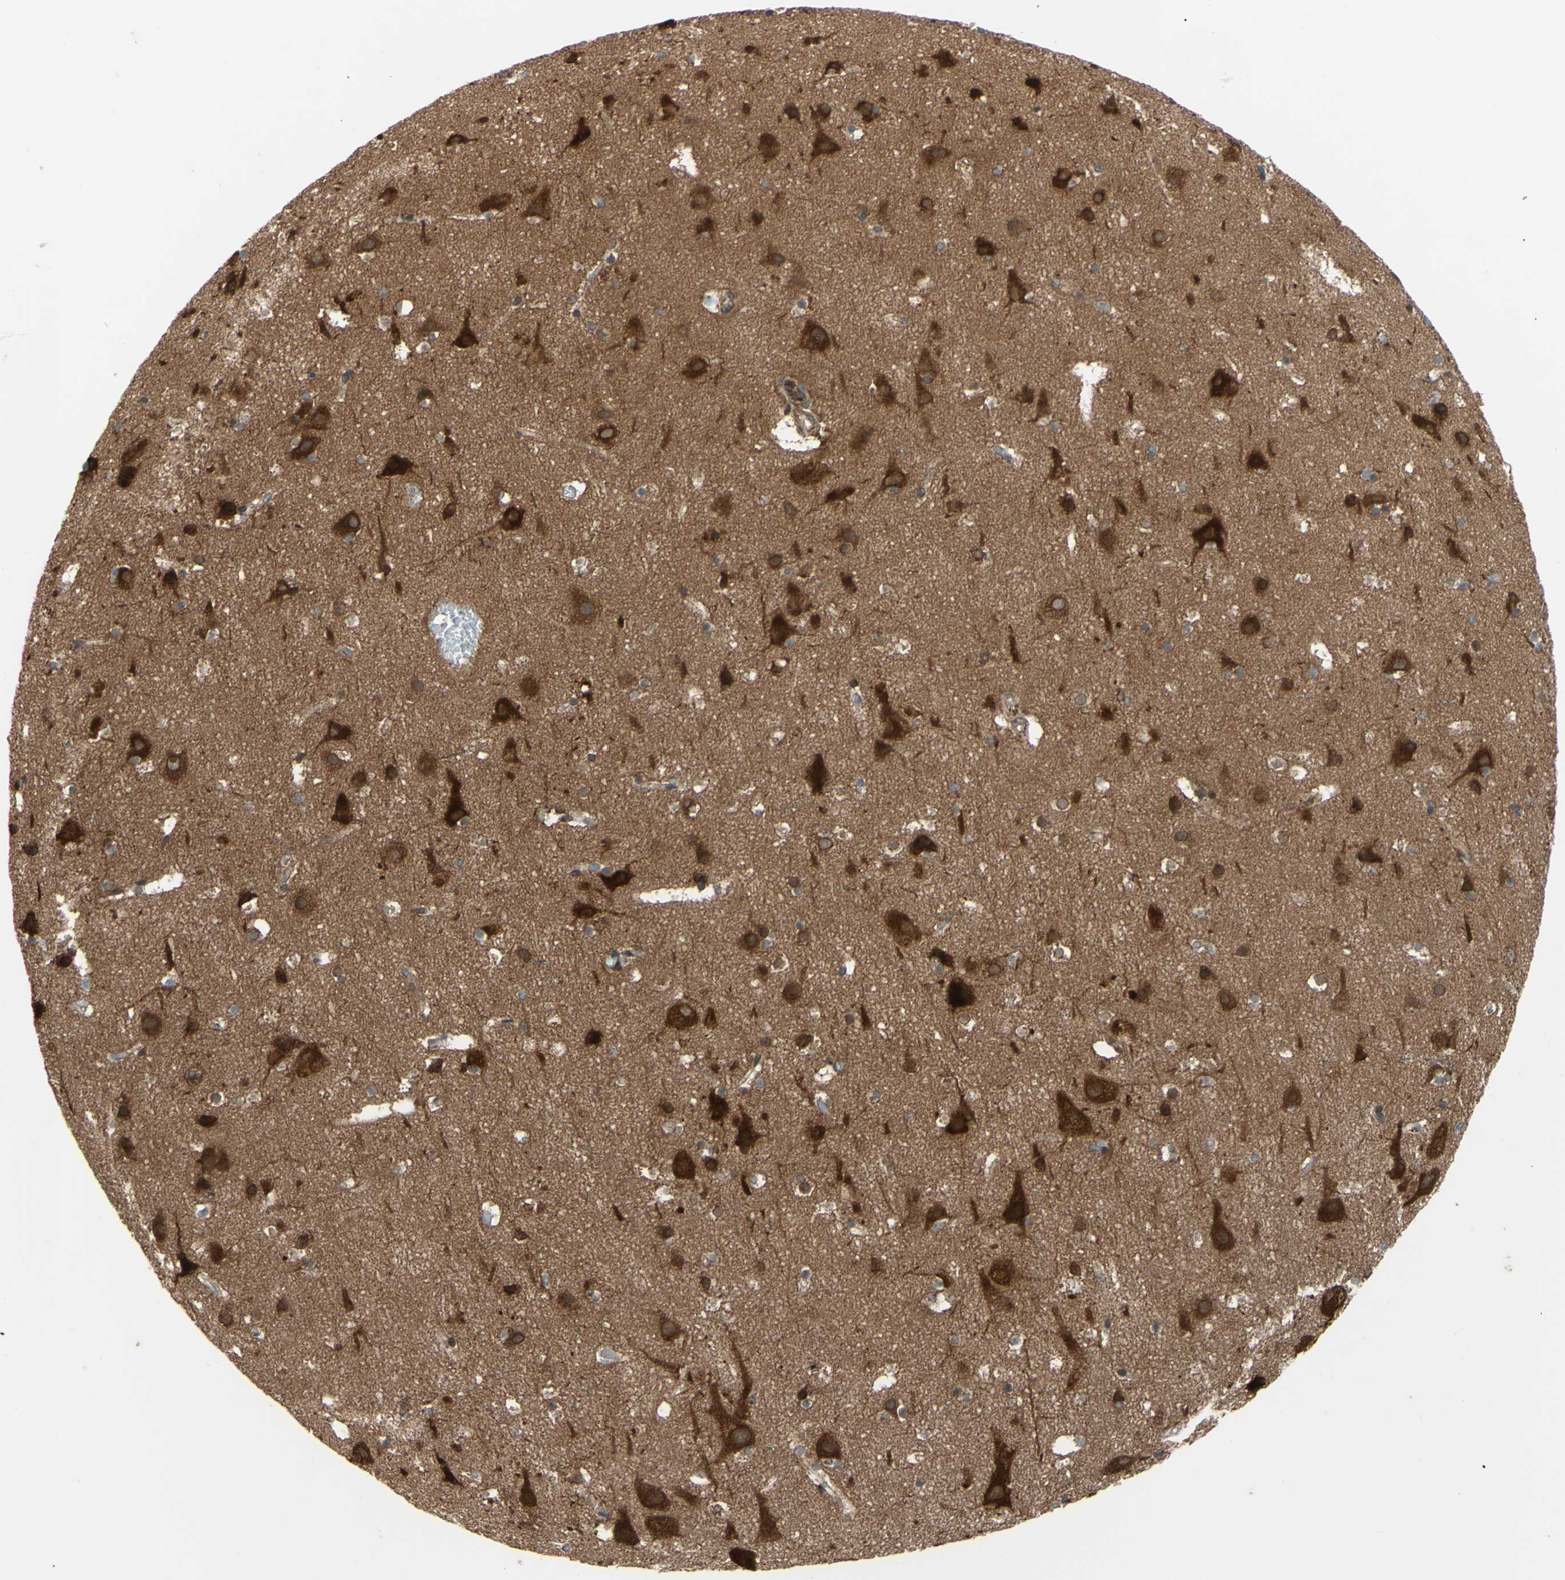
{"staining": {"intensity": "moderate", "quantity": ">75%", "location": "cytoplasmic/membranous"}, "tissue": "cerebral cortex", "cell_type": "Endothelial cells", "image_type": "normal", "snomed": [{"axis": "morphology", "description": "Normal tissue, NOS"}, {"axis": "topography", "description": "Cerebral cortex"}], "caption": "This histopathology image exhibits normal cerebral cortex stained with immunohistochemistry to label a protein in brown. The cytoplasmic/membranous of endothelial cells show moderate positivity for the protein. Nuclei are counter-stained blue.", "gene": "PRAF2", "patient": {"sex": "male", "age": 45}}